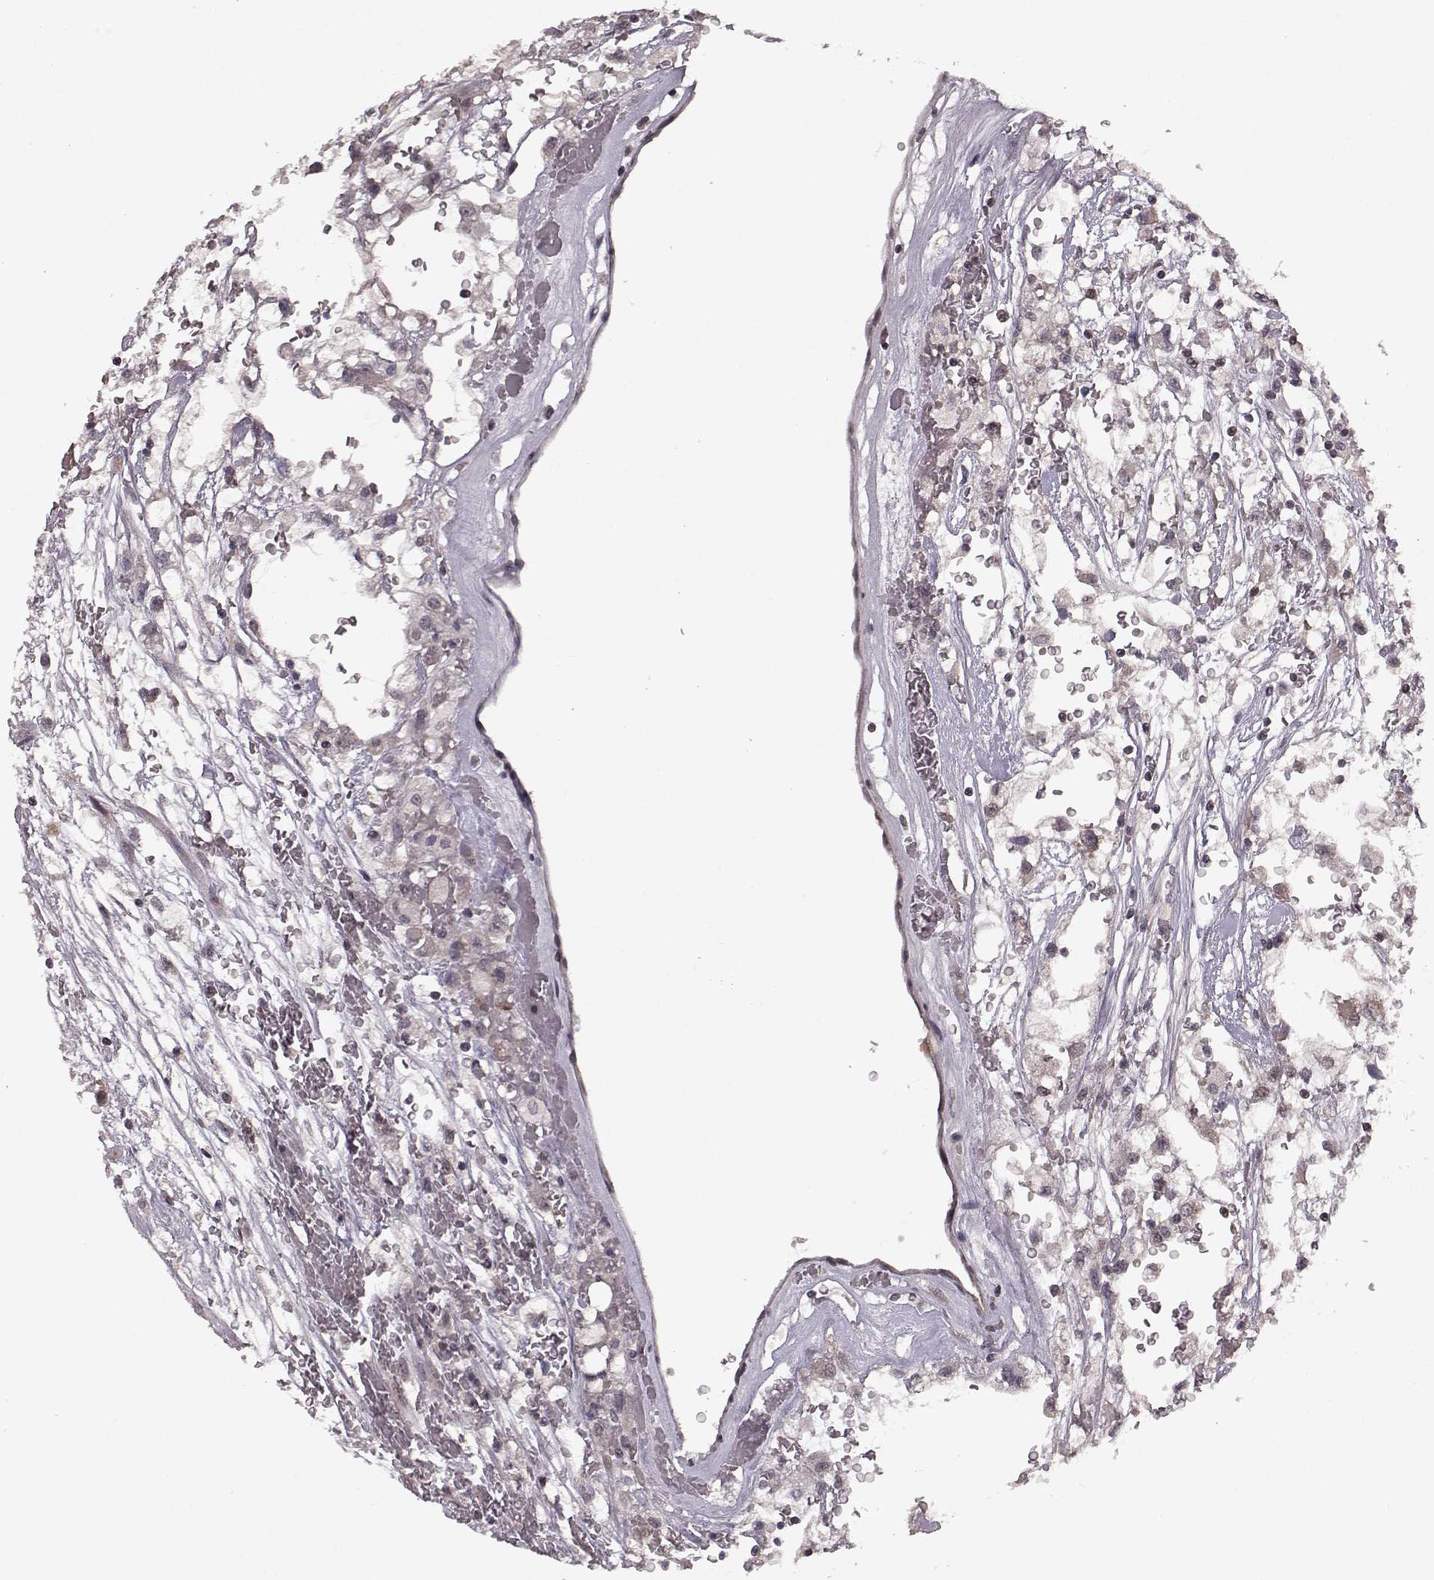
{"staining": {"intensity": "negative", "quantity": "none", "location": "none"}, "tissue": "renal cancer", "cell_type": "Tumor cells", "image_type": "cancer", "snomed": [{"axis": "morphology", "description": "Adenocarcinoma, NOS"}, {"axis": "topography", "description": "Kidney"}], "caption": "DAB (3,3'-diaminobenzidine) immunohistochemical staining of renal adenocarcinoma shows no significant positivity in tumor cells. Brightfield microscopy of IHC stained with DAB (3,3'-diaminobenzidine) (brown) and hematoxylin (blue), captured at high magnification.", "gene": "ELOVL5", "patient": {"sex": "male", "age": 59}}